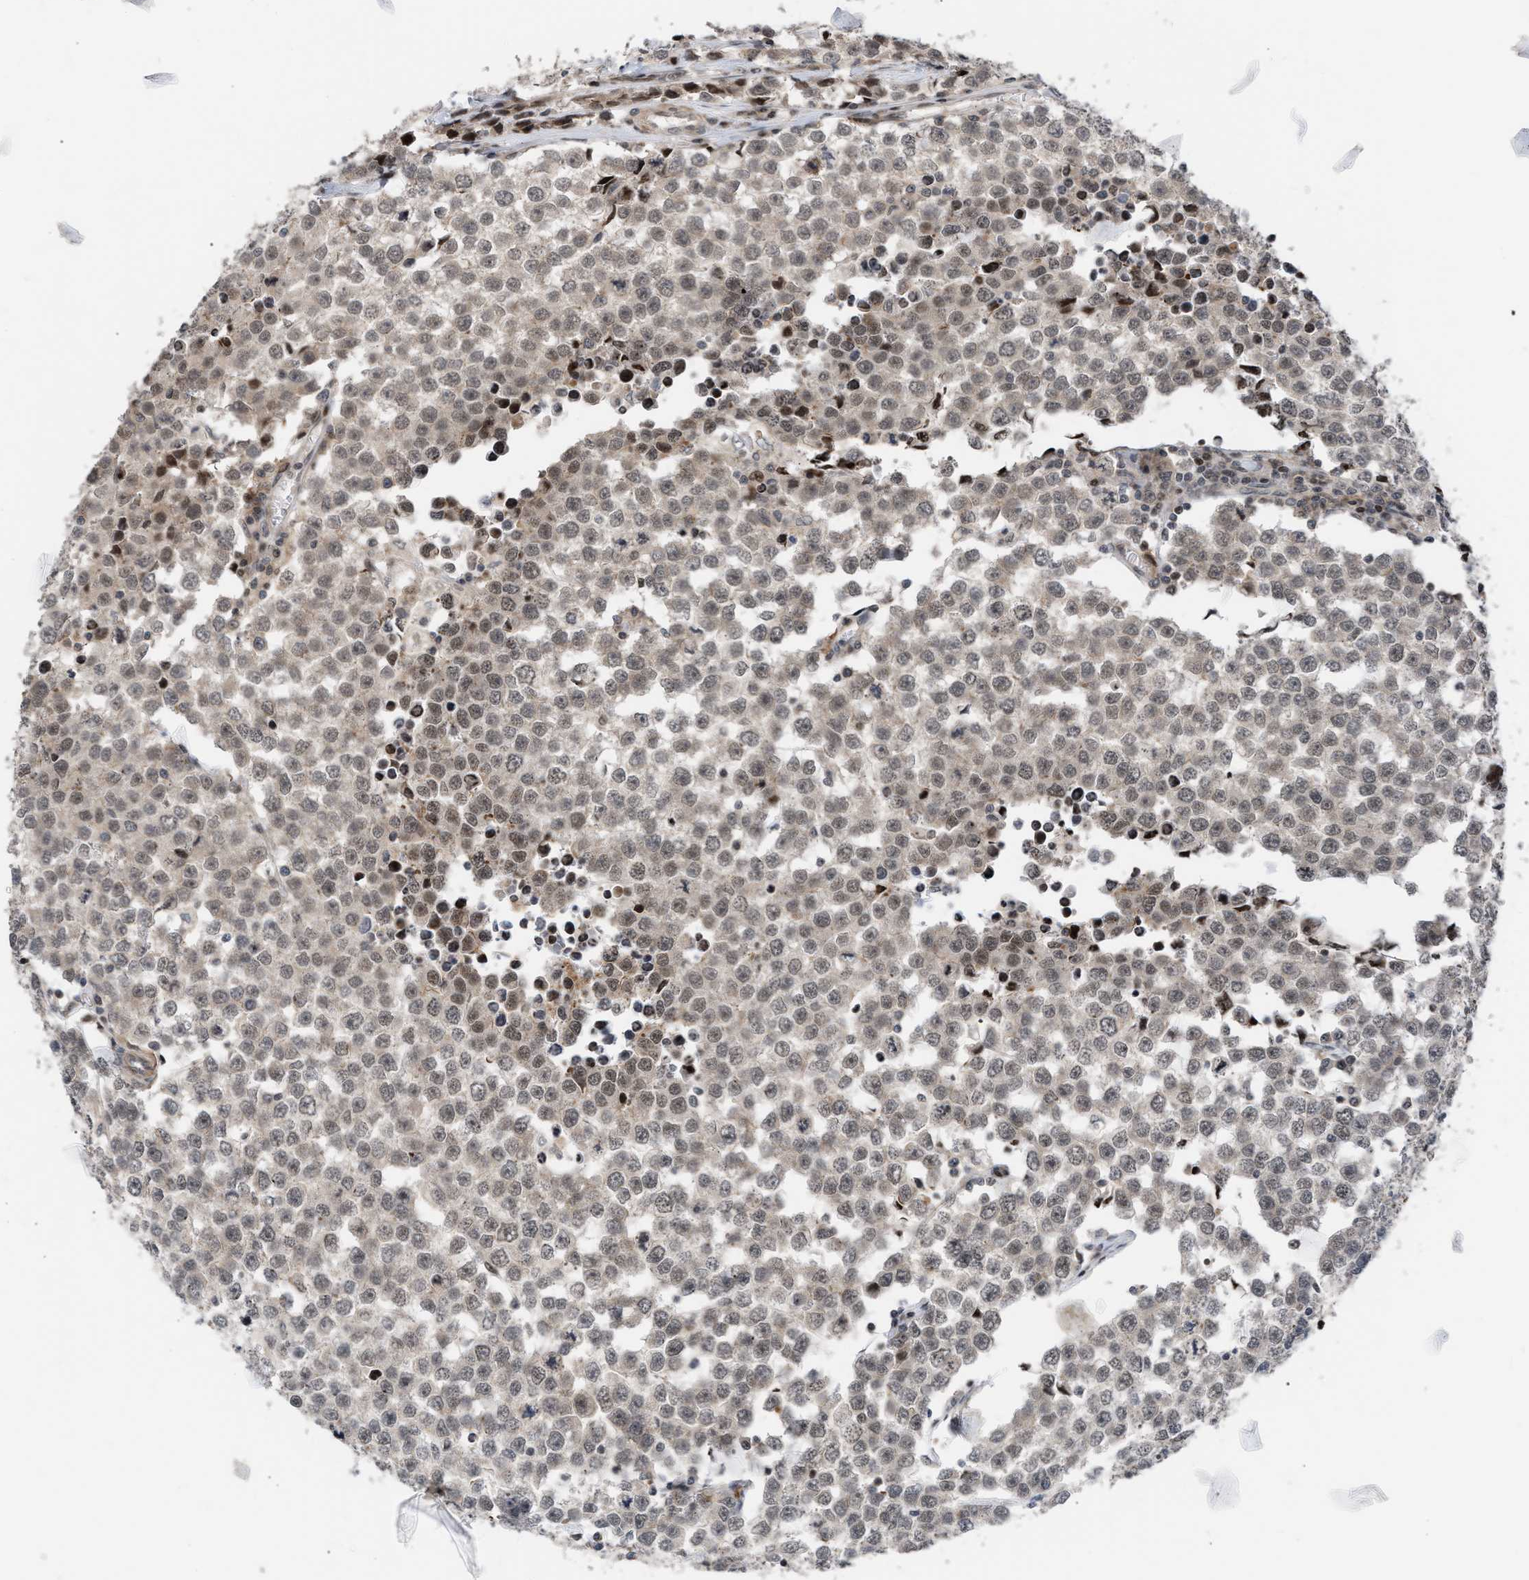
{"staining": {"intensity": "weak", "quantity": ">75%", "location": "nuclear"}, "tissue": "testis cancer", "cell_type": "Tumor cells", "image_type": "cancer", "snomed": [{"axis": "morphology", "description": "Seminoma, NOS"}, {"axis": "morphology", "description": "Carcinoma, Embryonal, NOS"}, {"axis": "topography", "description": "Testis"}], "caption": "IHC histopathology image of testis embryonal carcinoma stained for a protein (brown), which demonstrates low levels of weak nuclear staining in about >75% of tumor cells.", "gene": "STAU2", "patient": {"sex": "male", "age": 52}}